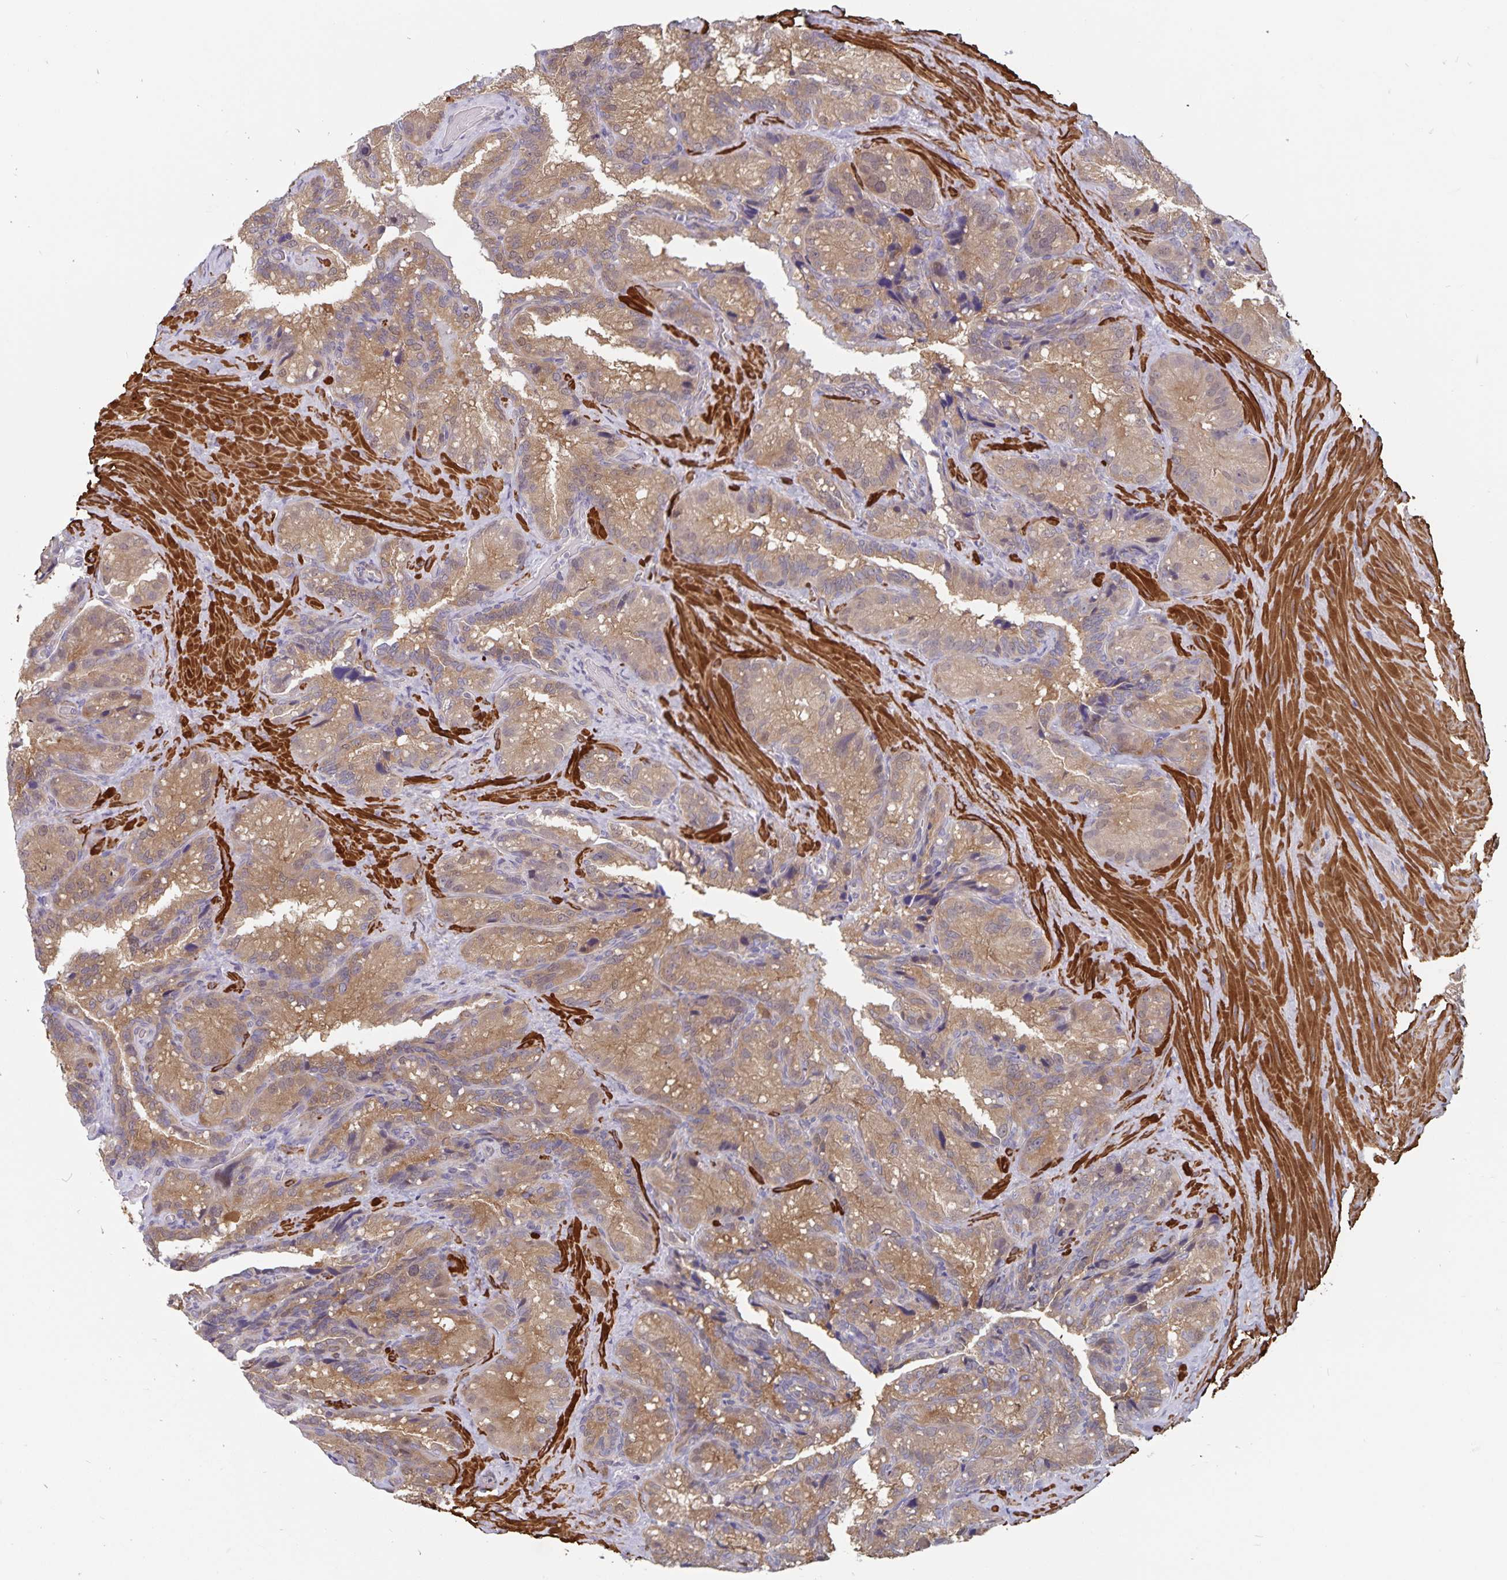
{"staining": {"intensity": "moderate", "quantity": "25%-75%", "location": "cytoplasmic/membranous,nuclear"}, "tissue": "seminal vesicle", "cell_type": "Glandular cells", "image_type": "normal", "snomed": [{"axis": "morphology", "description": "Normal tissue, NOS"}, {"axis": "topography", "description": "Seminal veicle"}], "caption": "Immunohistochemical staining of benign seminal vesicle displays medium levels of moderate cytoplasmic/membranous,nuclear positivity in approximately 25%-75% of glandular cells.", "gene": "BAG6", "patient": {"sex": "male", "age": 60}}